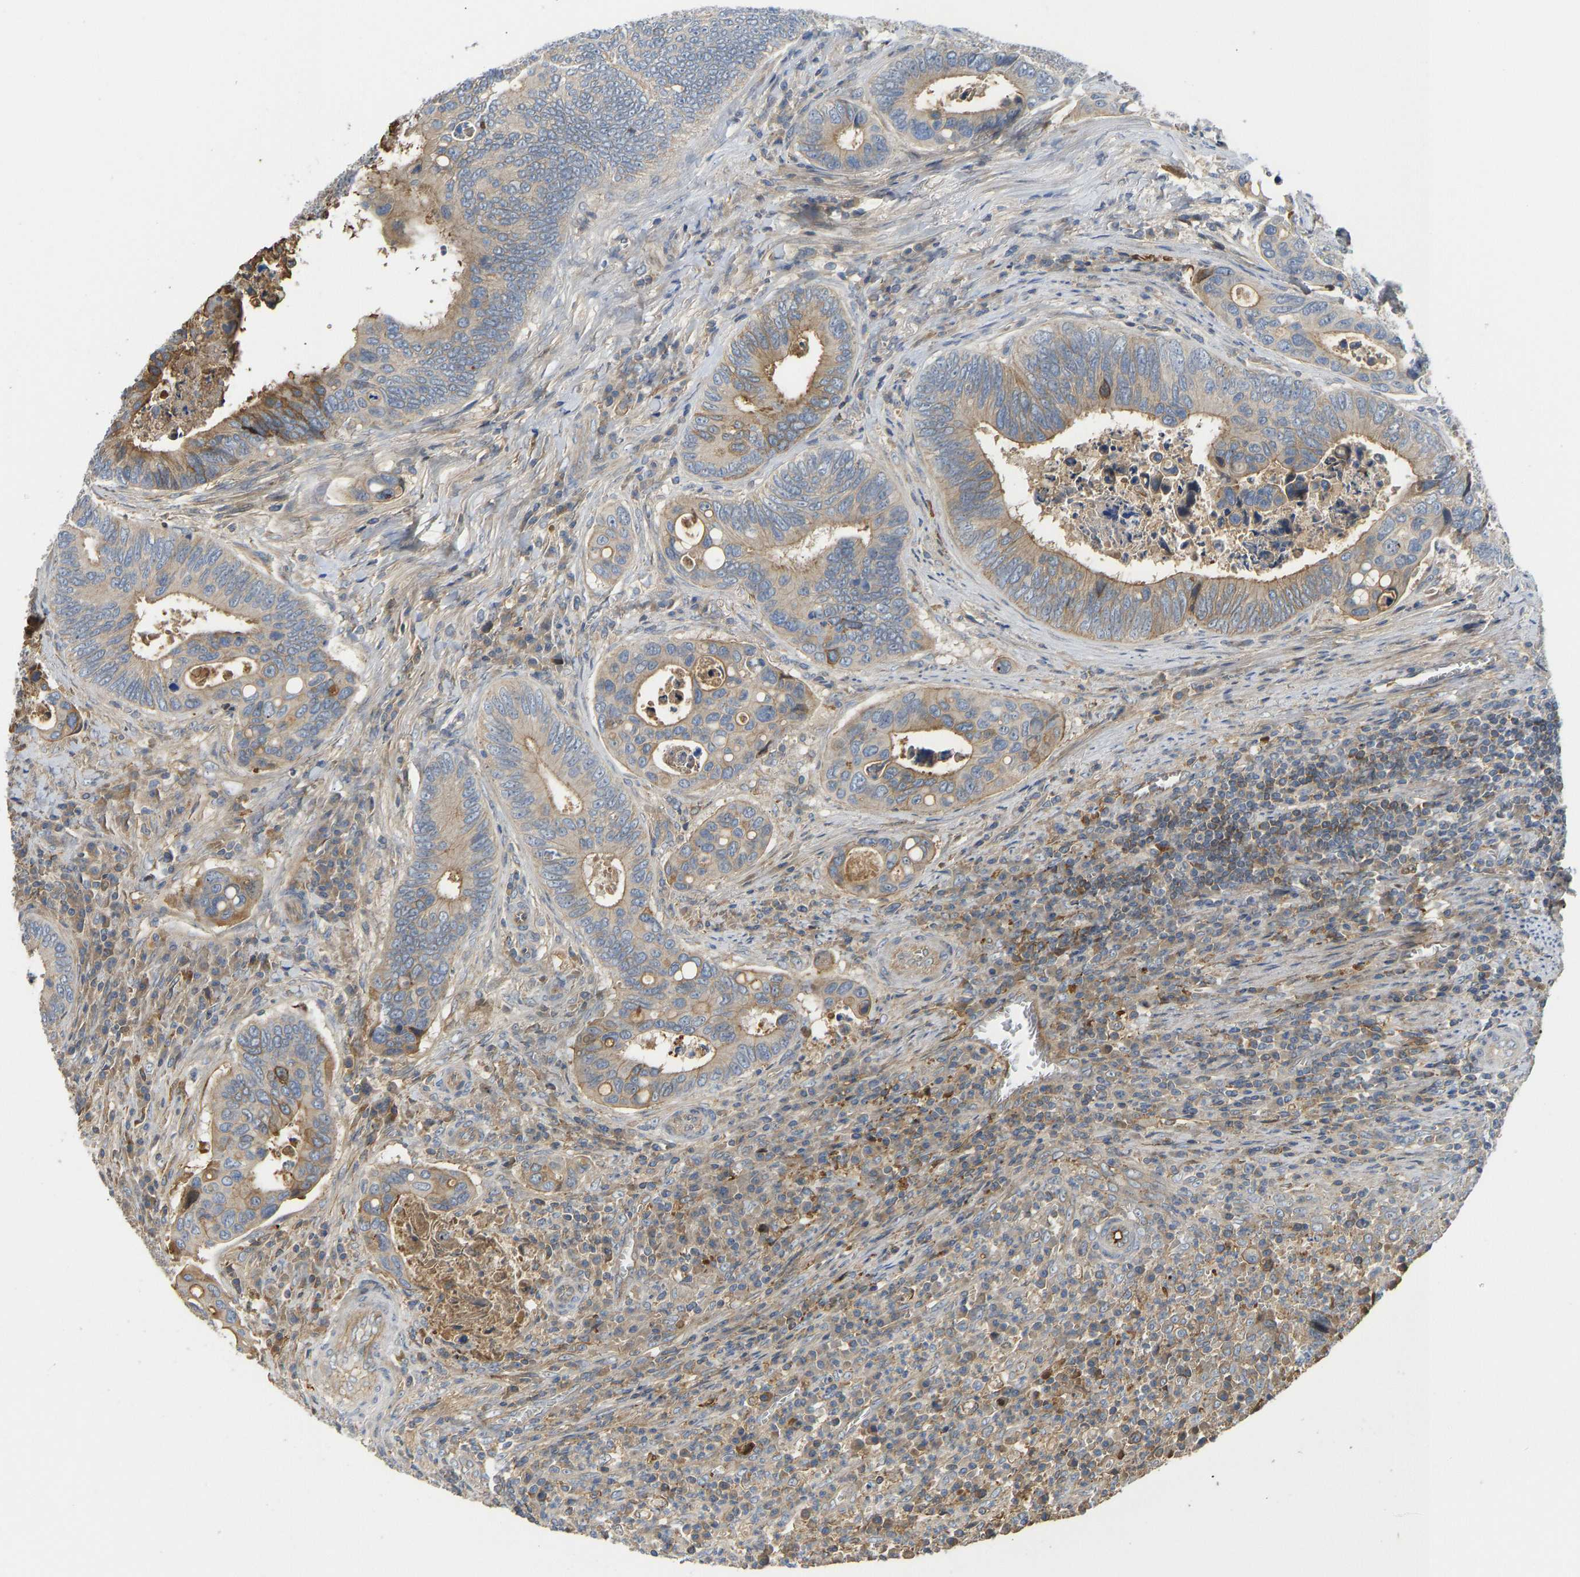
{"staining": {"intensity": "weak", "quantity": ">75%", "location": "cytoplasmic/membranous"}, "tissue": "colorectal cancer", "cell_type": "Tumor cells", "image_type": "cancer", "snomed": [{"axis": "morphology", "description": "Inflammation, NOS"}, {"axis": "morphology", "description": "Adenocarcinoma, NOS"}, {"axis": "topography", "description": "Colon"}], "caption": "High-power microscopy captured an immunohistochemistry (IHC) micrograph of colorectal adenocarcinoma, revealing weak cytoplasmic/membranous staining in about >75% of tumor cells.", "gene": "VCPKMT", "patient": {"sex": "male", "age": 72}}